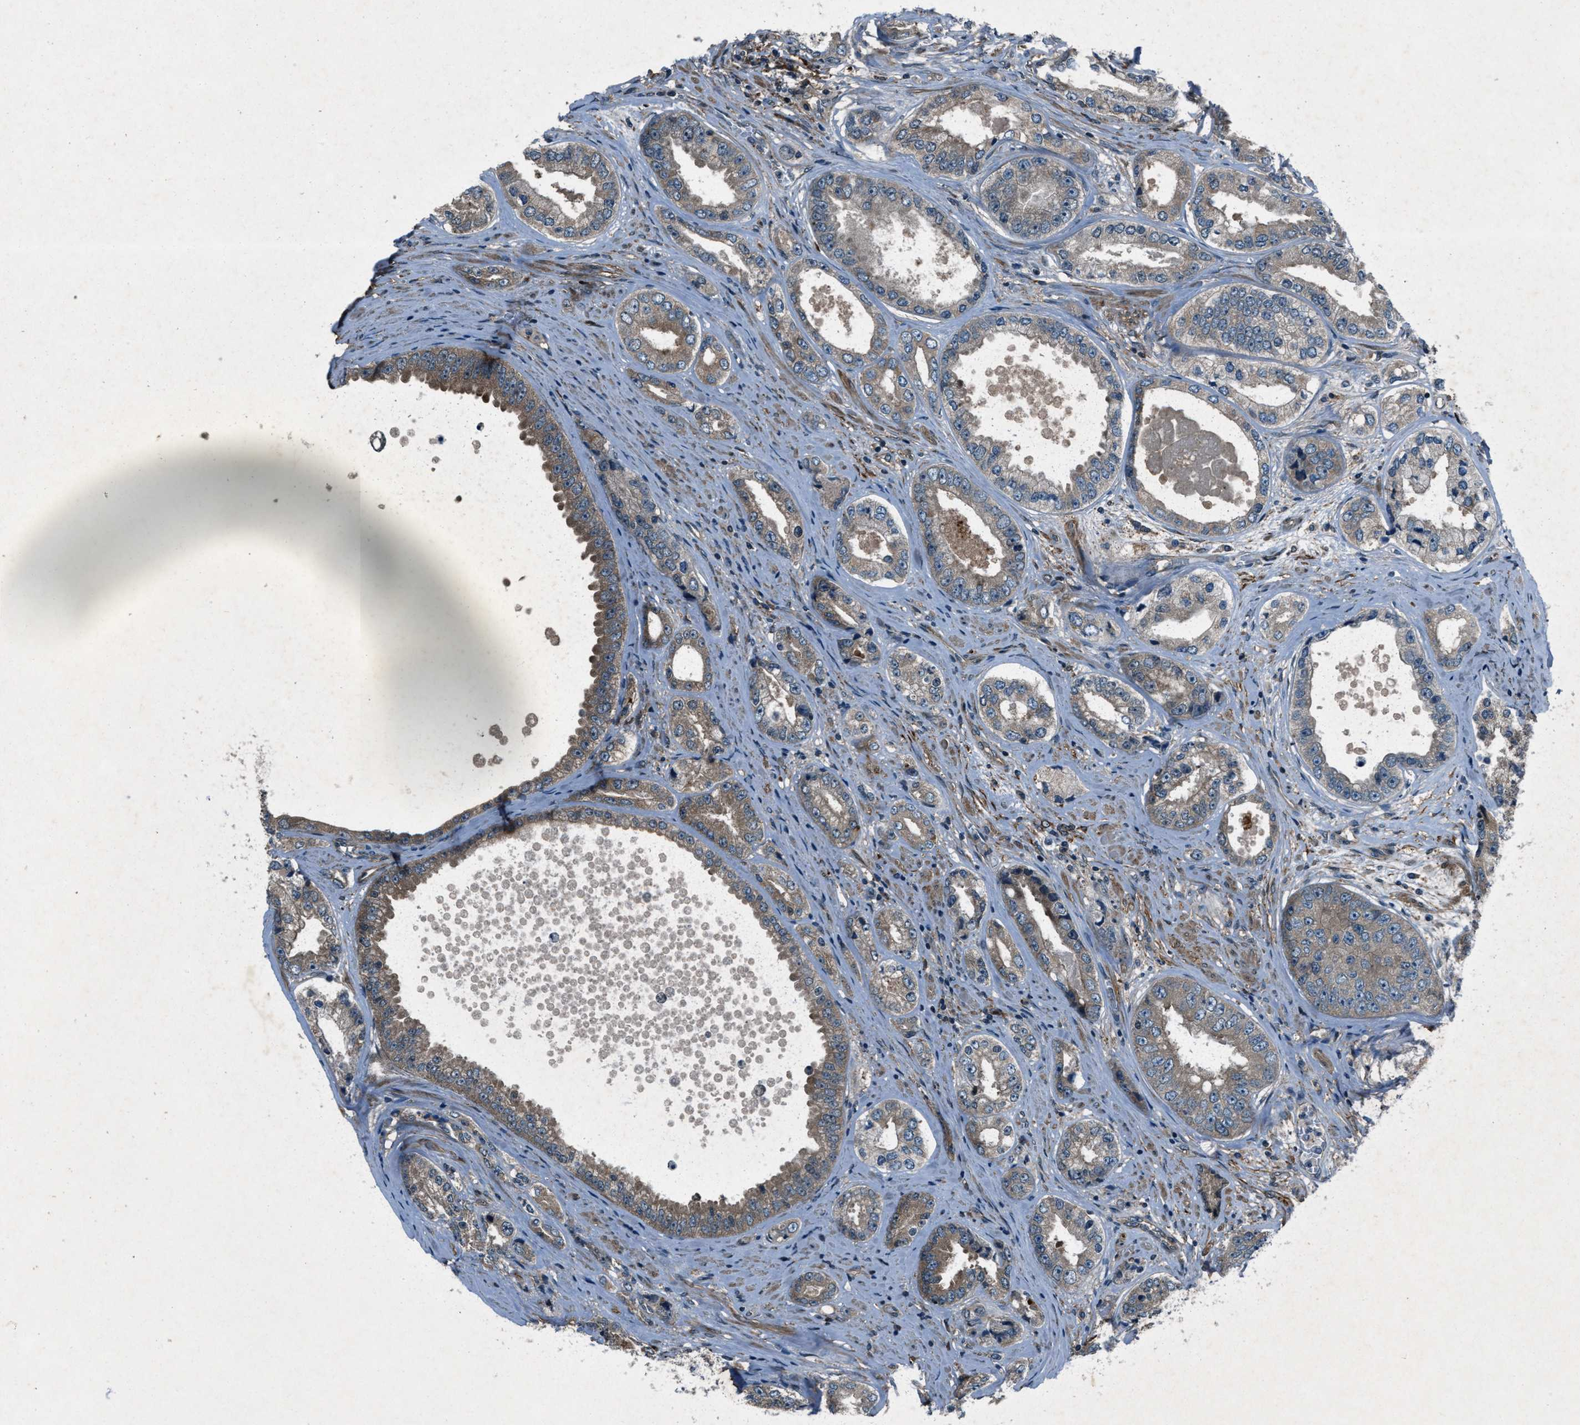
{"staining": {"intensity": "moderate", "quantity": "25%-75%", "location": "cytoplasmic/membranous"}, "tissue": "prostate cancer", "cell_type": "Tumor cells", "image_type": "cancer", "snomed": [{"axis": "morphology", "description": "Adenocarcinoma, High grade"}, {"axis": "topography", "description": "Prostate"}], "caption": "Human prostate high-grade adenocarcinoma stained for a protein (brown) reveals moderate cytoplasmic/membranous positive staining in about 25%-75% of tumor cells.", "gene": "EPSTI1", "patient": {"sex": "male", "age": 61}}